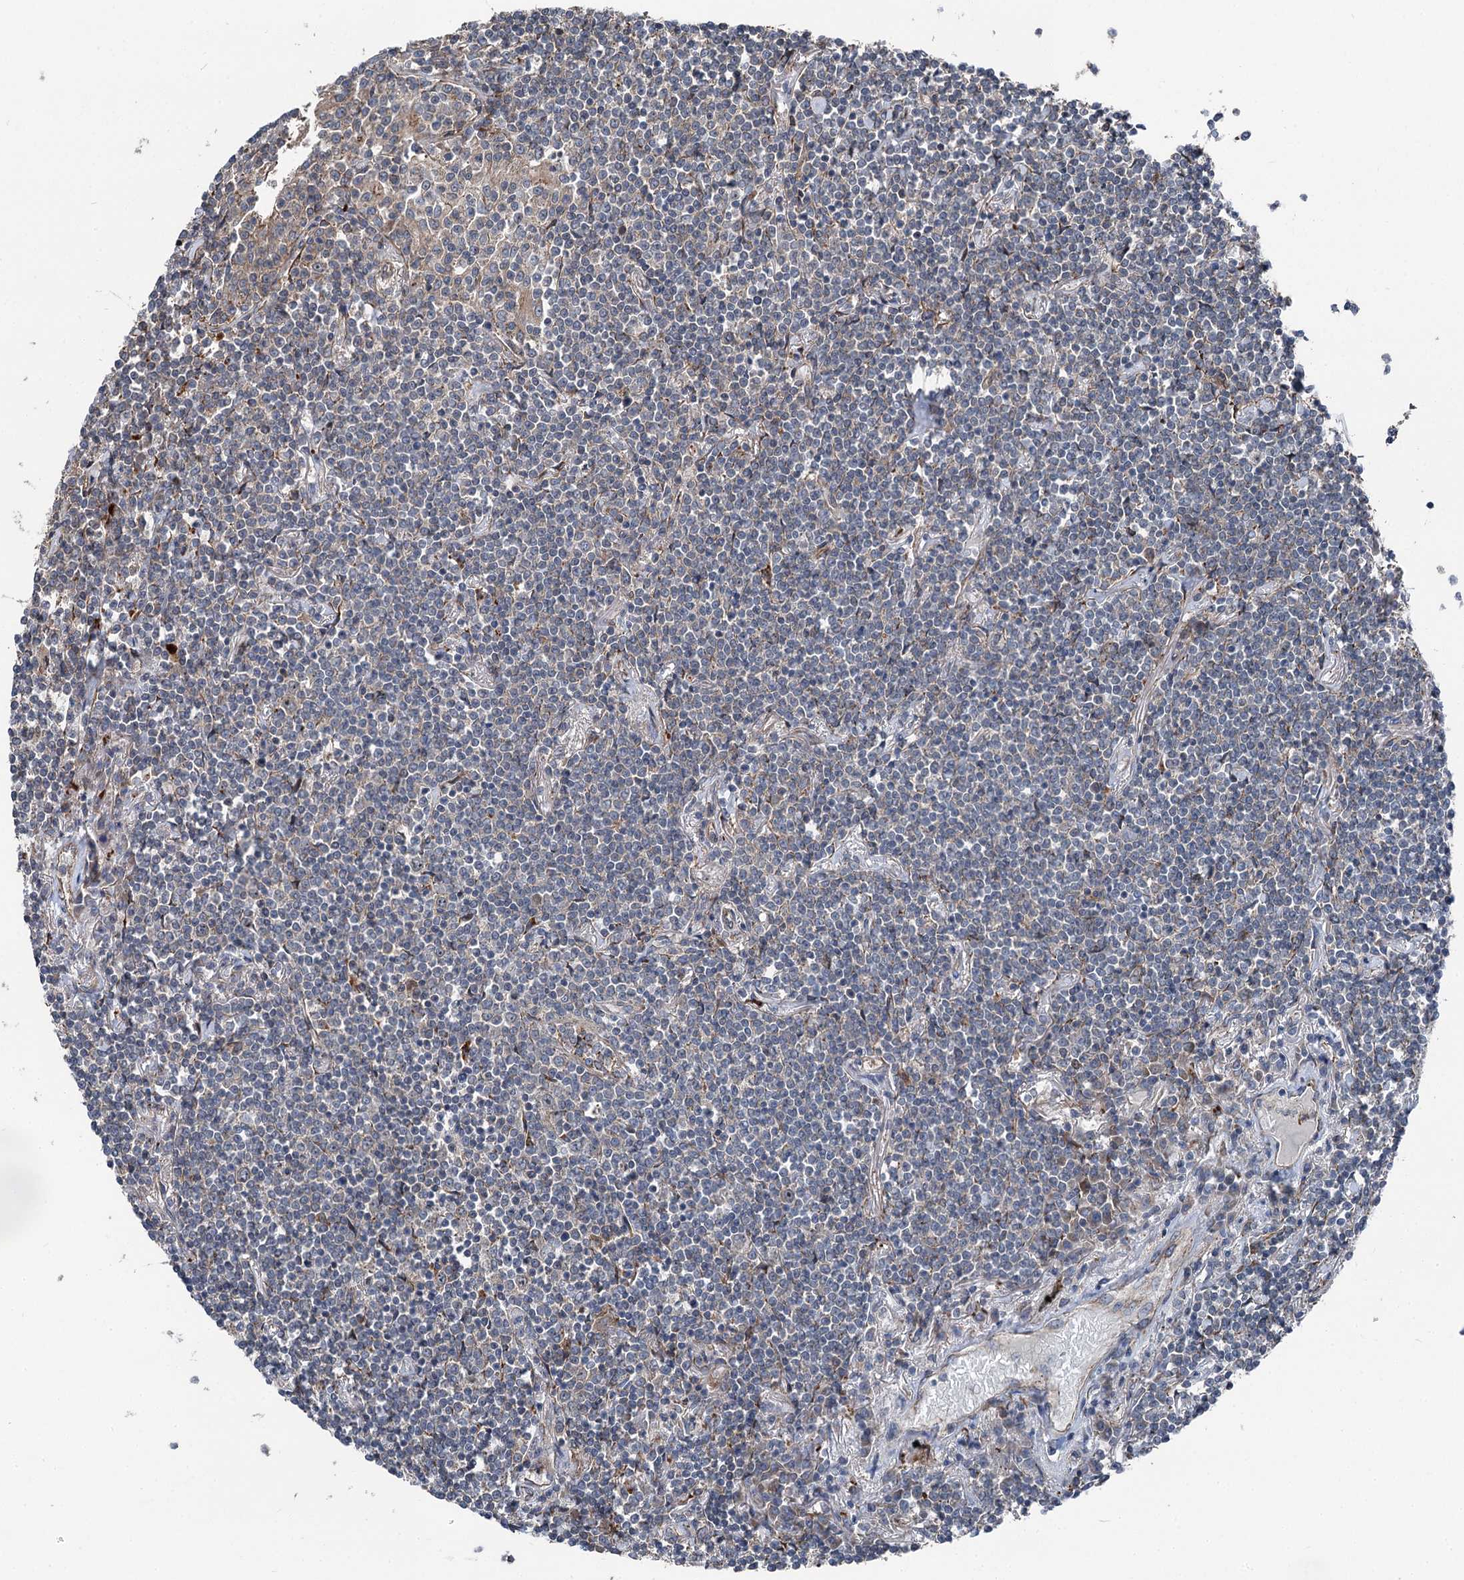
{"staining": {"intensity": "negative", "quantity": "none", "location": "none"}, "tissue": "lymphoma", "cell_type": "Tumor cells", "image_type": "cancer", "snomed": [{"axis": "morphology", "description": "Malignant lymphoma, non-Hodgkin's type, Low grade"}, {"axis": "topography", "description": "Lung"}], "caption": "Low-grade malignant lymphoma, non-Hodgkin's type stained for a protein using immunohistochemistry (IHC) reveals no expression tumor cells.", "gene": "POLR1D", "patient": {"sex": "female", "age": 71}}